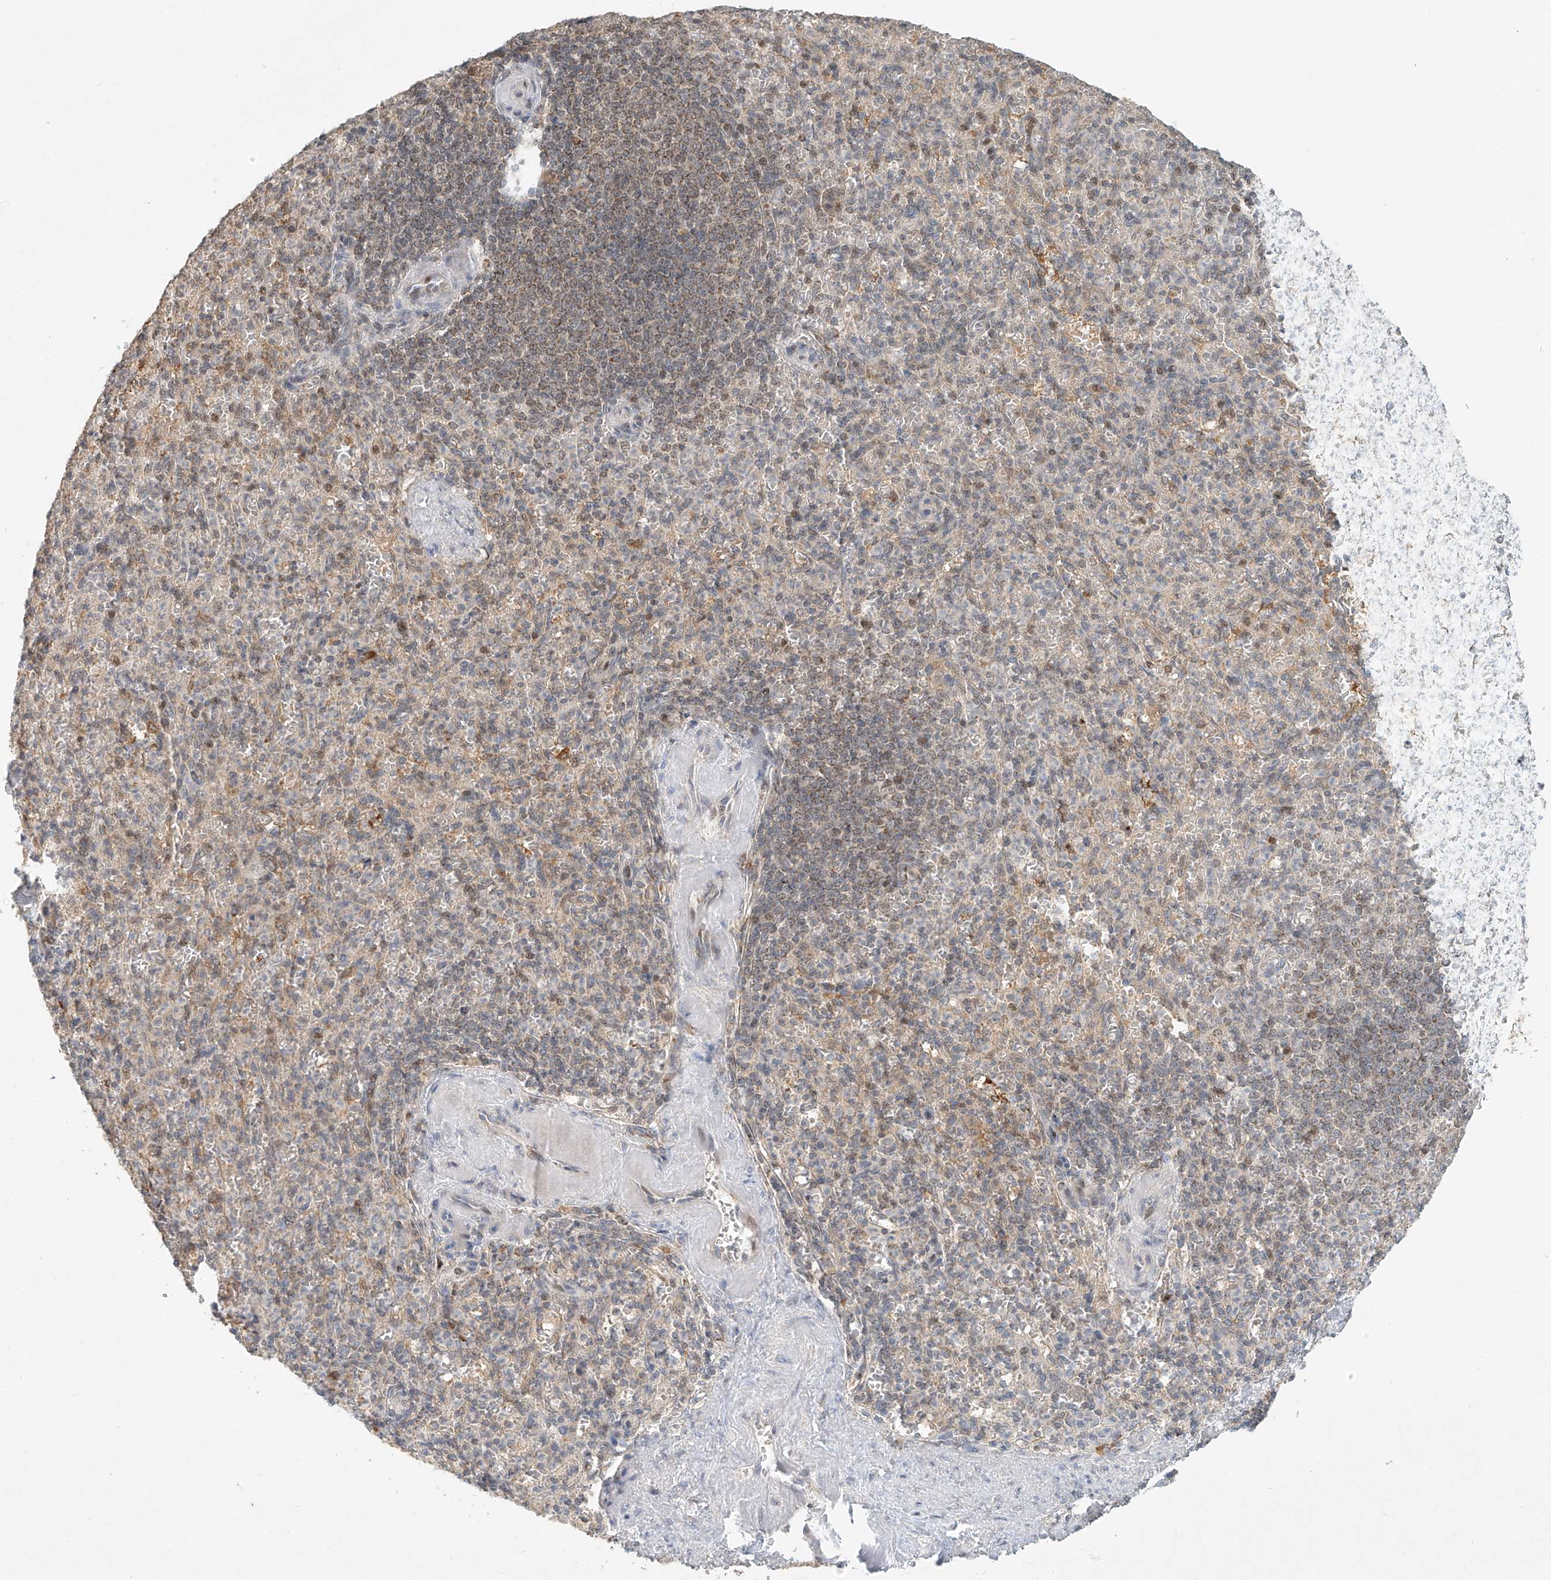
{"staining": {"intensity": "weak", "quantity": "<25%", "location": "cytoplasmic/membranous"}, "tissue": "spleen", "cell_type": "Cells in red pulp", "image_type": "normal", "snomed": [{"axis": "morphology", "description": "Normal tissue, NOS"}, {"axis": "topography", "description": "Spleen"}], "caption": "This is an immunohistochemistry photomicrograph of normal spleen. There is no staining in cells in red pulp.", "gene": "SYTL3", "patient": {"sex": "female", "age": 74}}